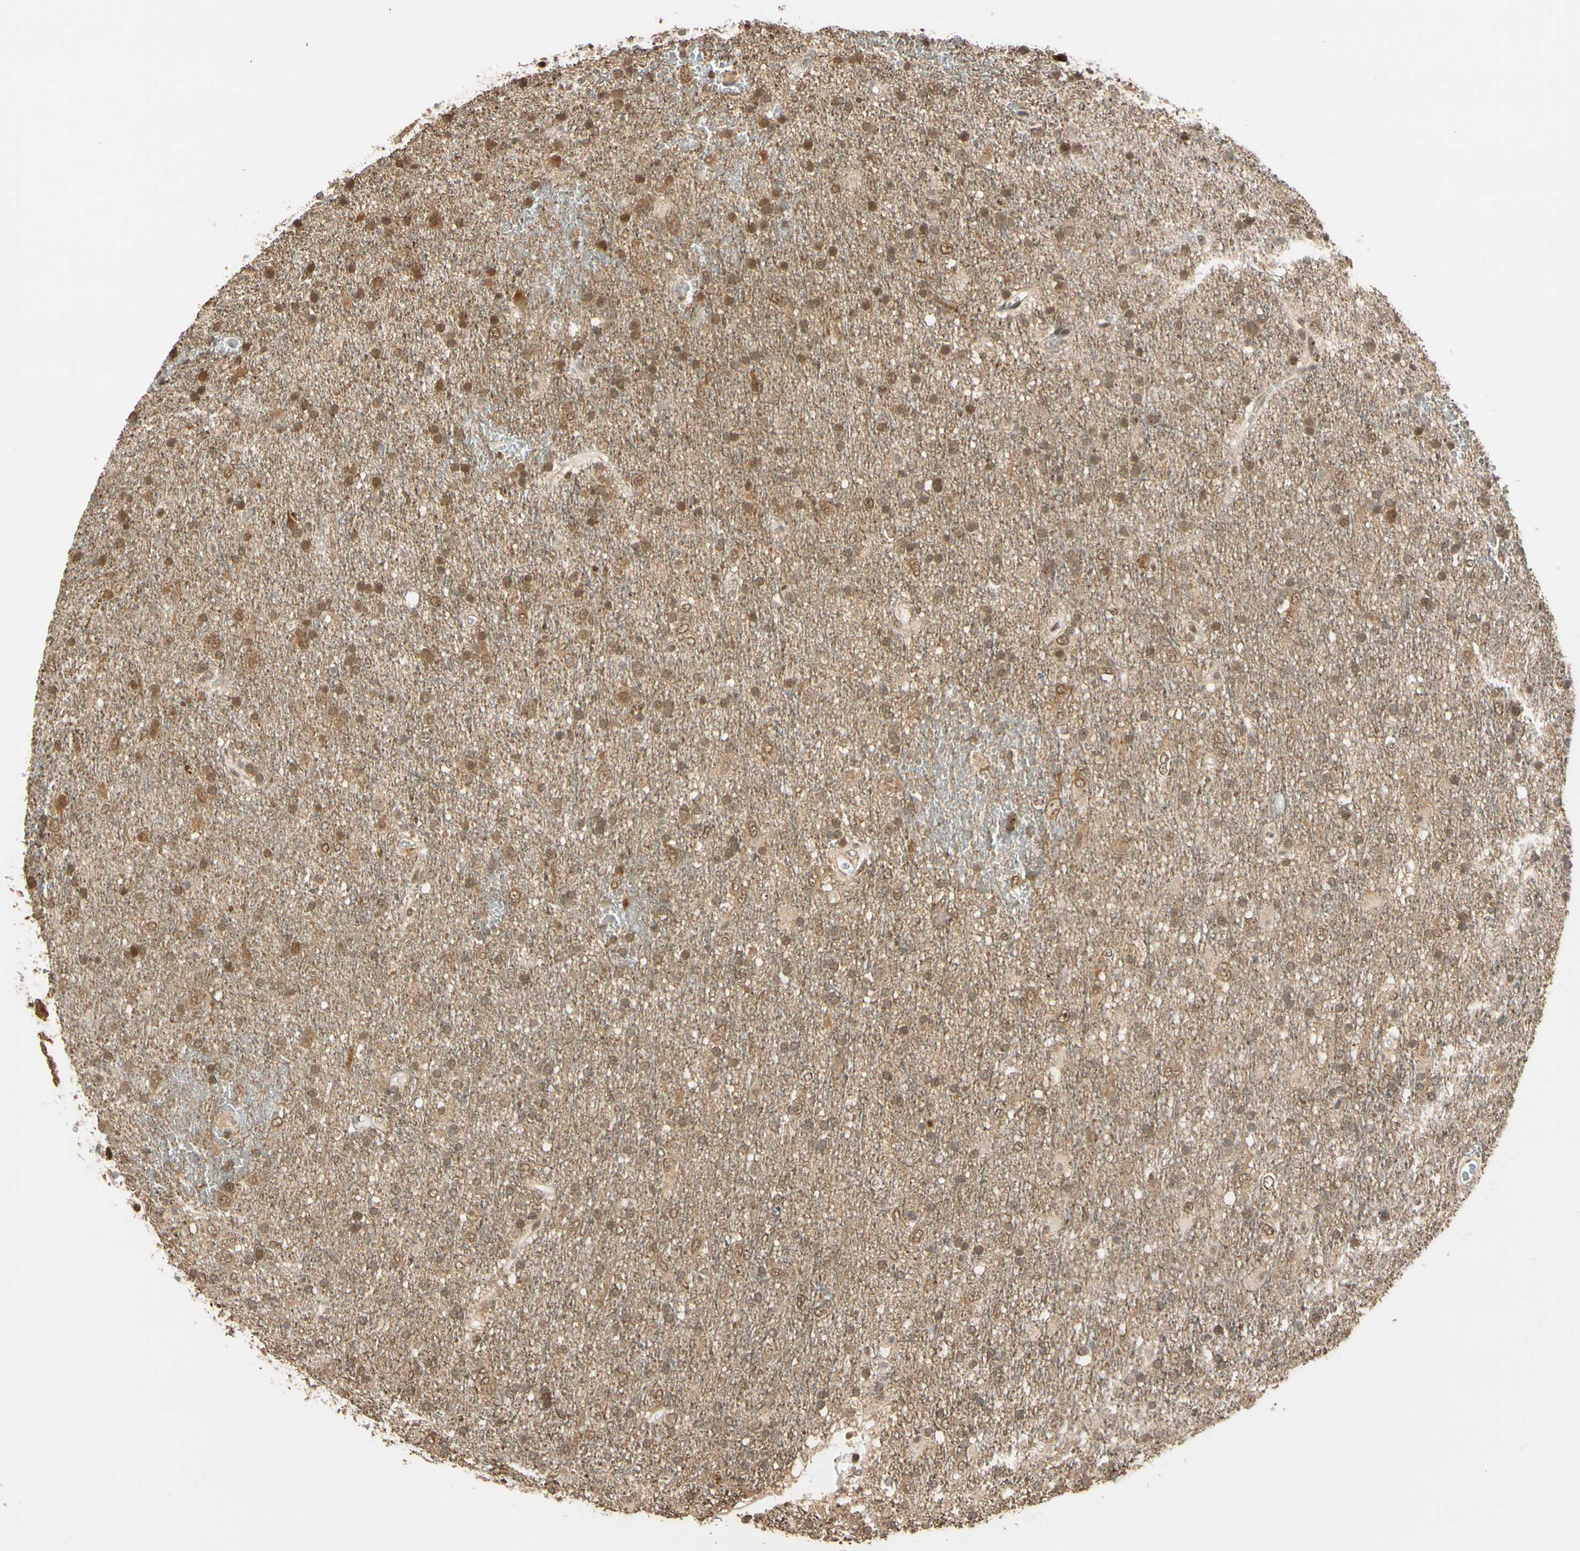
{"staining": {"intensity": "moderate", "quantity": "25%-75%", "location": "cytoplasmic/membranous,nuclear"}, "tissue": "glioma", "cell_type": "Tumor cells", "image_type": "cancer", "snomed": [{"axis": "morphology", "description": "Glioma, malignant, Low grade"}, {"axis": "topography", "description": "Brain"}], "caption": "An image of human malignant glioma (low-grade) stained for a protein shows moderate cytoplasmic/membranous and nuclear brown staining in tumor cells. Nuclei are stained in blue.", "gene": "ZSCAN12", "patient": {"sex": "male", "age": 77}}